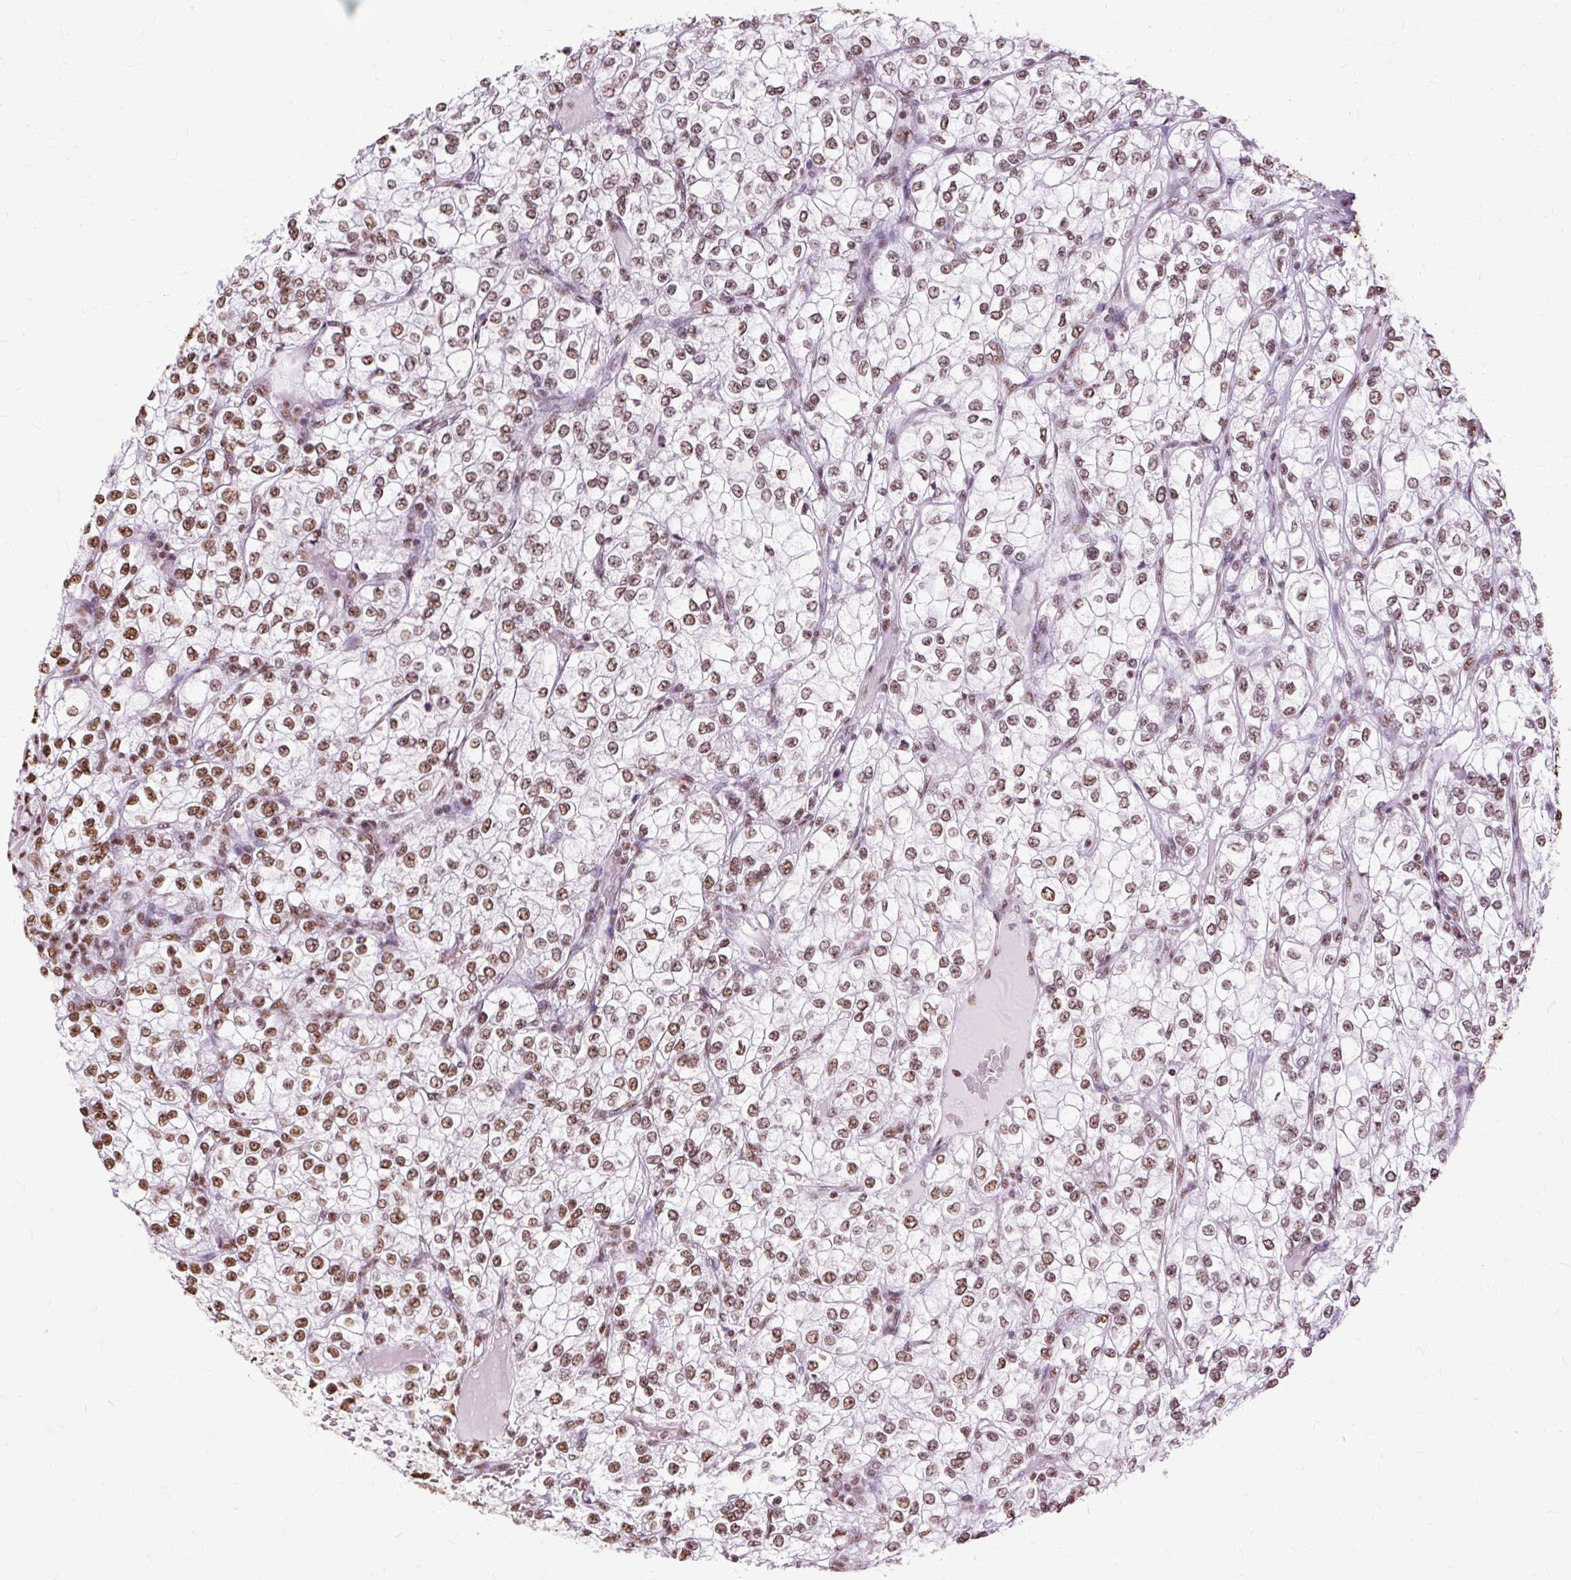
{"staining": {"intensity": "strong", "quantity": ">75%", "location": "nuclear"}, "tissue": "renal cancer", "cell_type": "Tumor cells", "image_type": "cancer", "snomed": [{"axis": "morphology", "description": "Adenocarcinoma, NOS"}, {"axis": "topography", "description": "Kidney"}], "caption": "Tumor cells reveal high levels of strong nuclear expression in about >75% of cells in renal cancer (adenocarcinoma).", "gene": "XRCC6", "patient": {"sex": "male", "age": 80}}